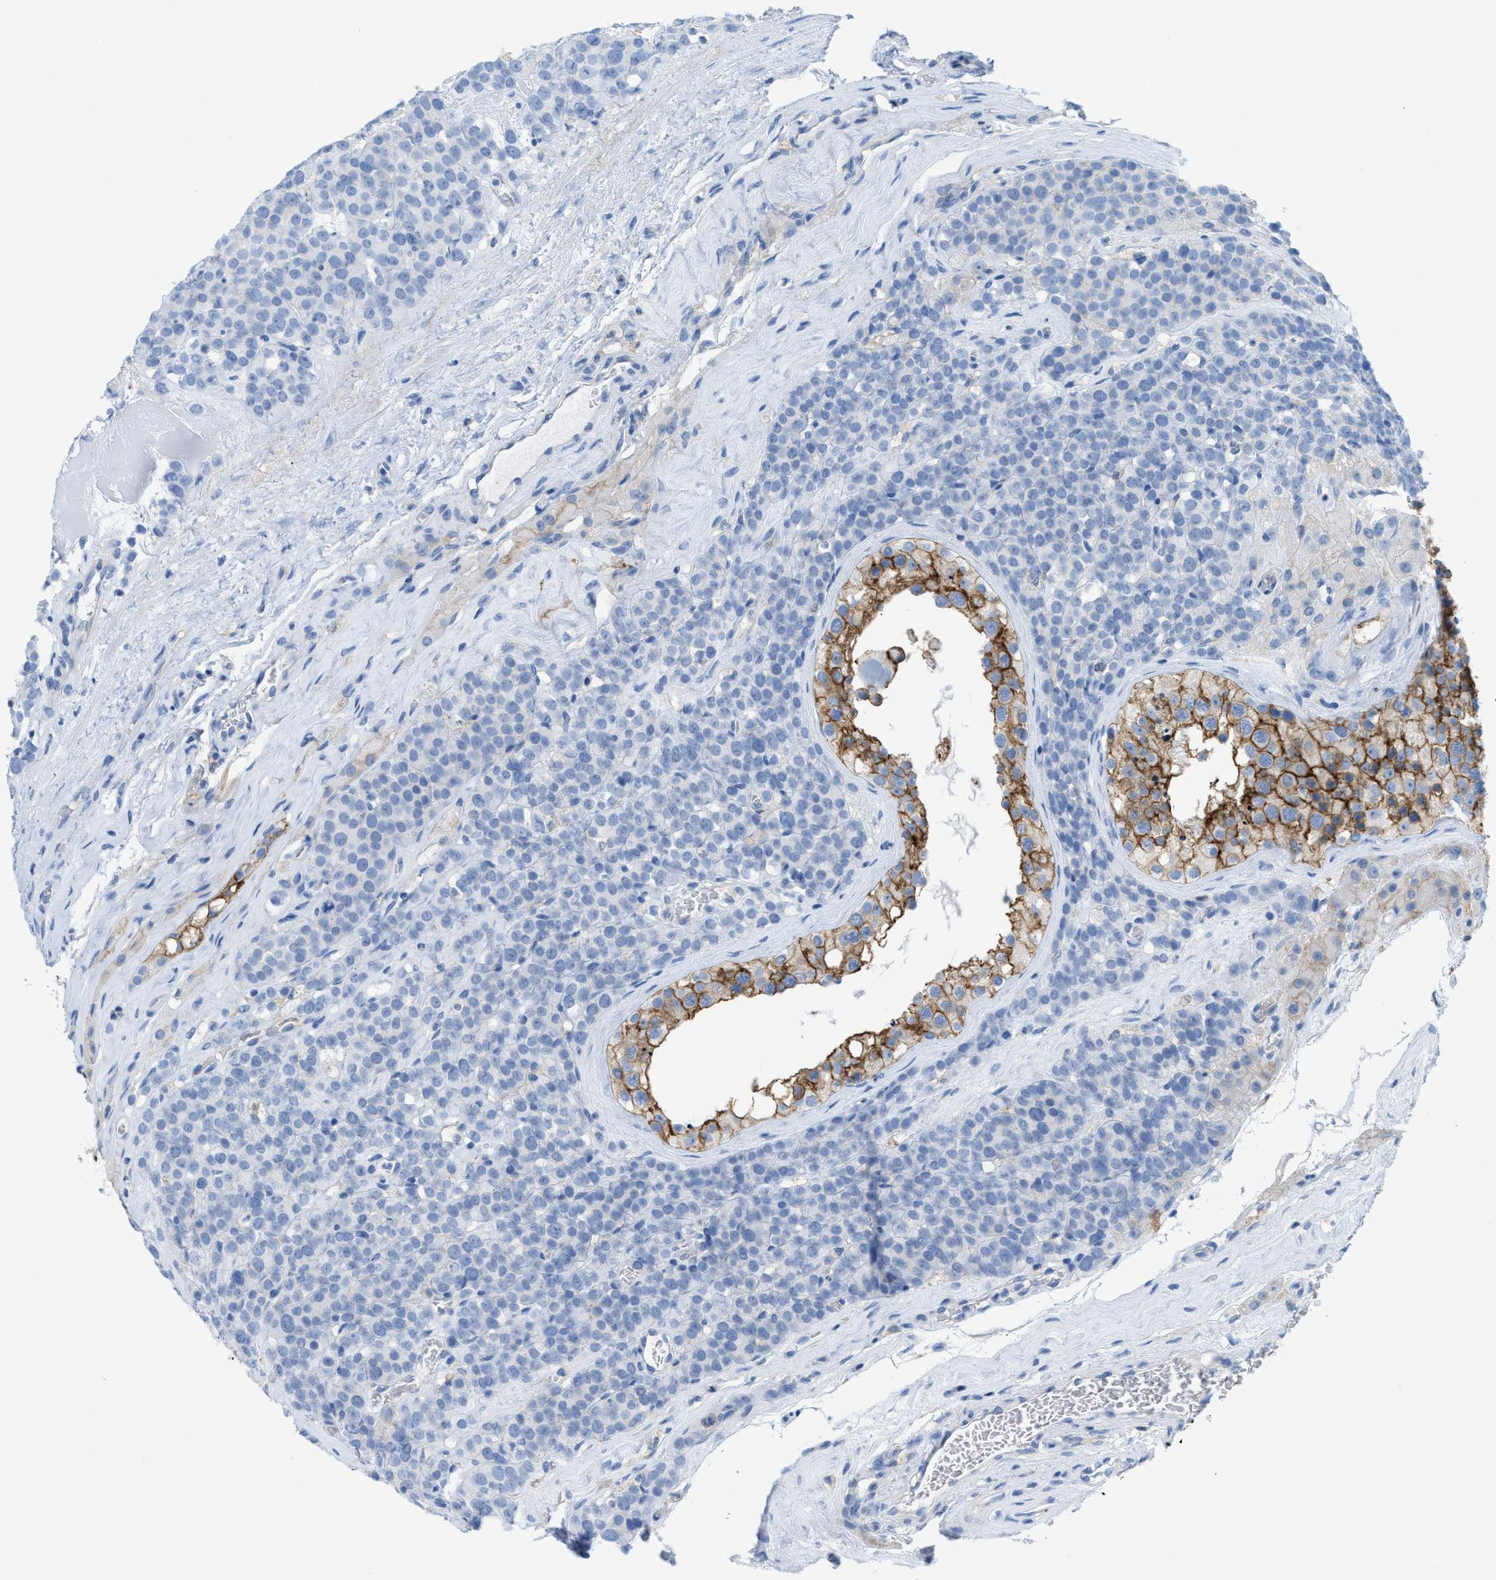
{"staining": {"intensity": "negative", "quantity": "none", "location": "none"}, "tissue": "testis cancer", "cell_type": "Tumor cells", "image_type": "cancer", "snomed": [{"axis": "morphology", "description": "Seminoma, NOS"}, {"axis": "topography", "description": "Testis"}], "caption": "An image of testis seminoma stained for a protein displays no brown staining in tumor cells.", "gene": "SLC3A2", "patient": {"sex": "male", "age": 71}}